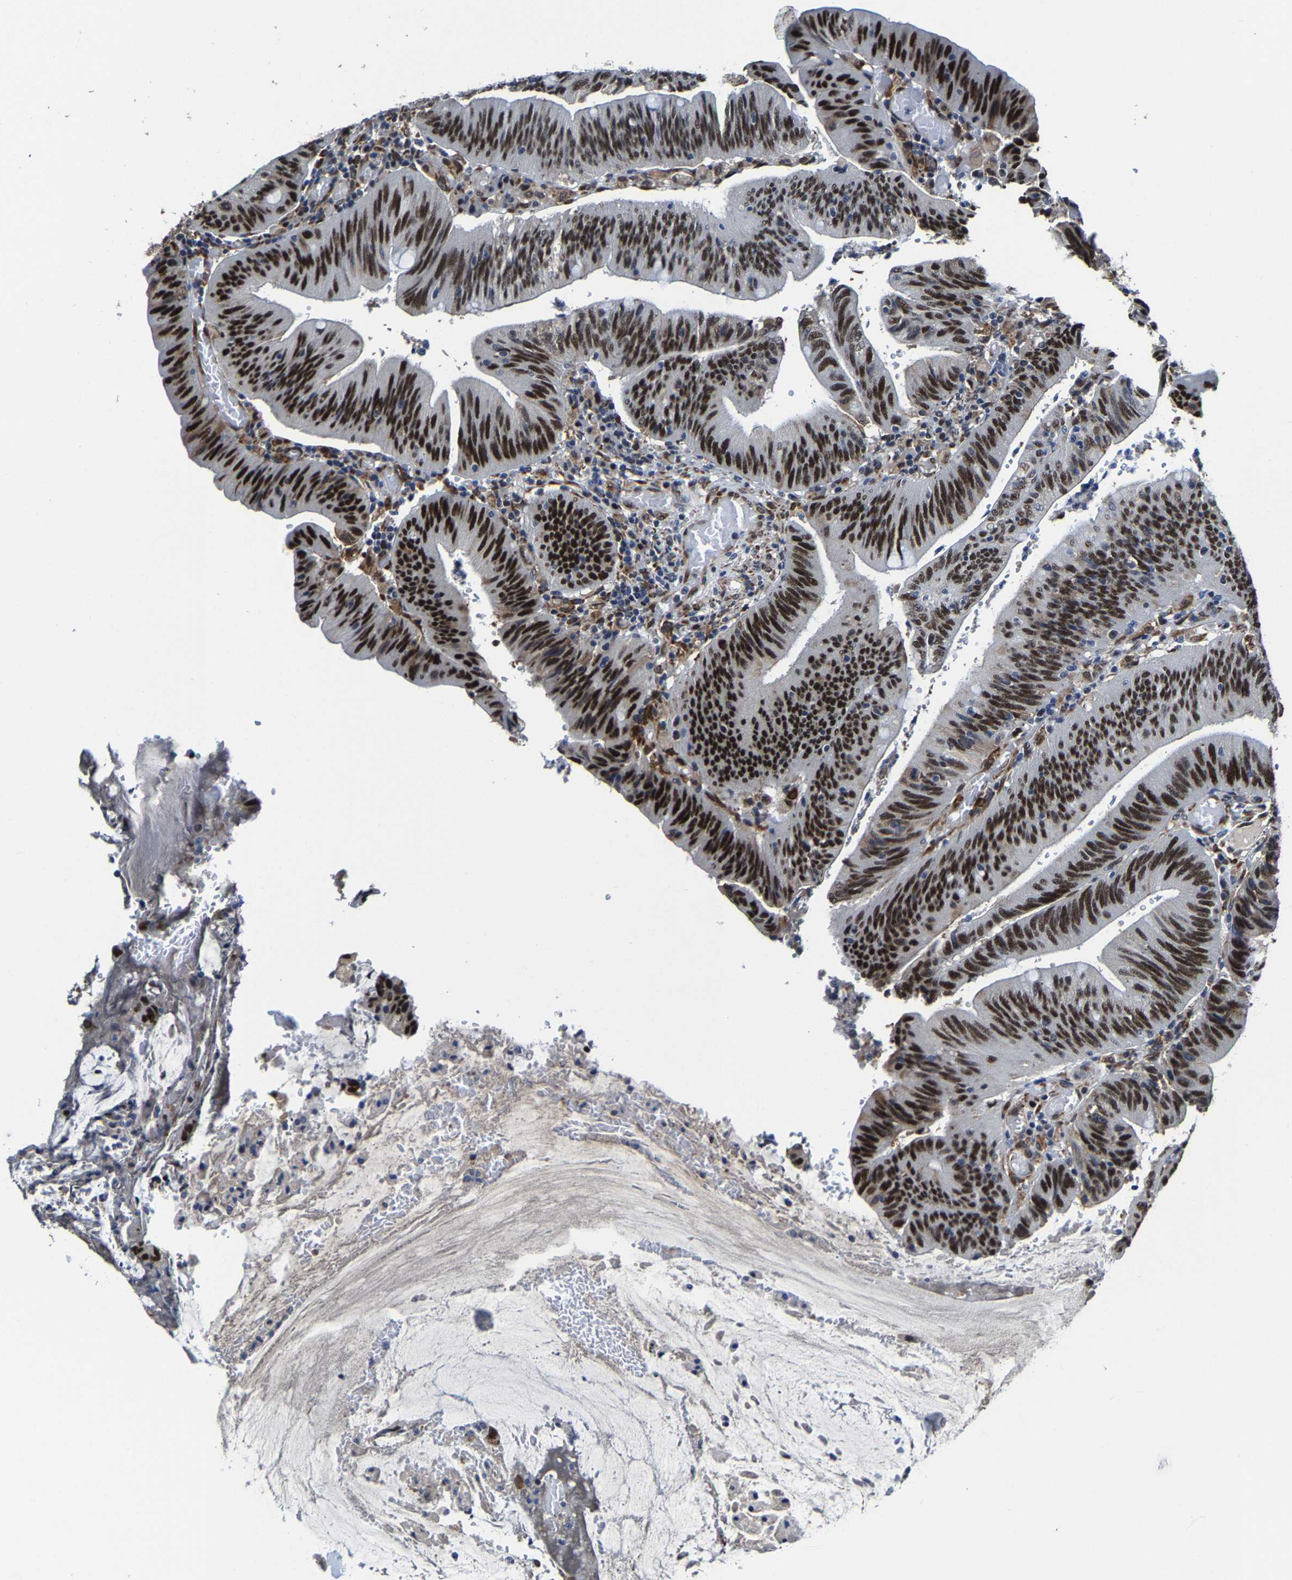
{"staining": {"intensity": "strong", "quantity": ">75%", "location": "nuclear"}, "tissue": "colorectal cancer", "cell_type": "Tumor cells", "image_type": "cancer", "snomed": [{"axis": "morphology", "description": "Normal tissue, NOS"}, {"axis": "morphology", "description": "Adenocarcinoma, NOS"}, {"axis": "topography", "description": "Rectum"}], "caption": "Tumor cells reveal high levels of strong nuclear expression in approximately >75% of cells in human colorectal adenocarcinoma.", "gene": "METTL1", "patient": {"sex": "female", "age": 66}}